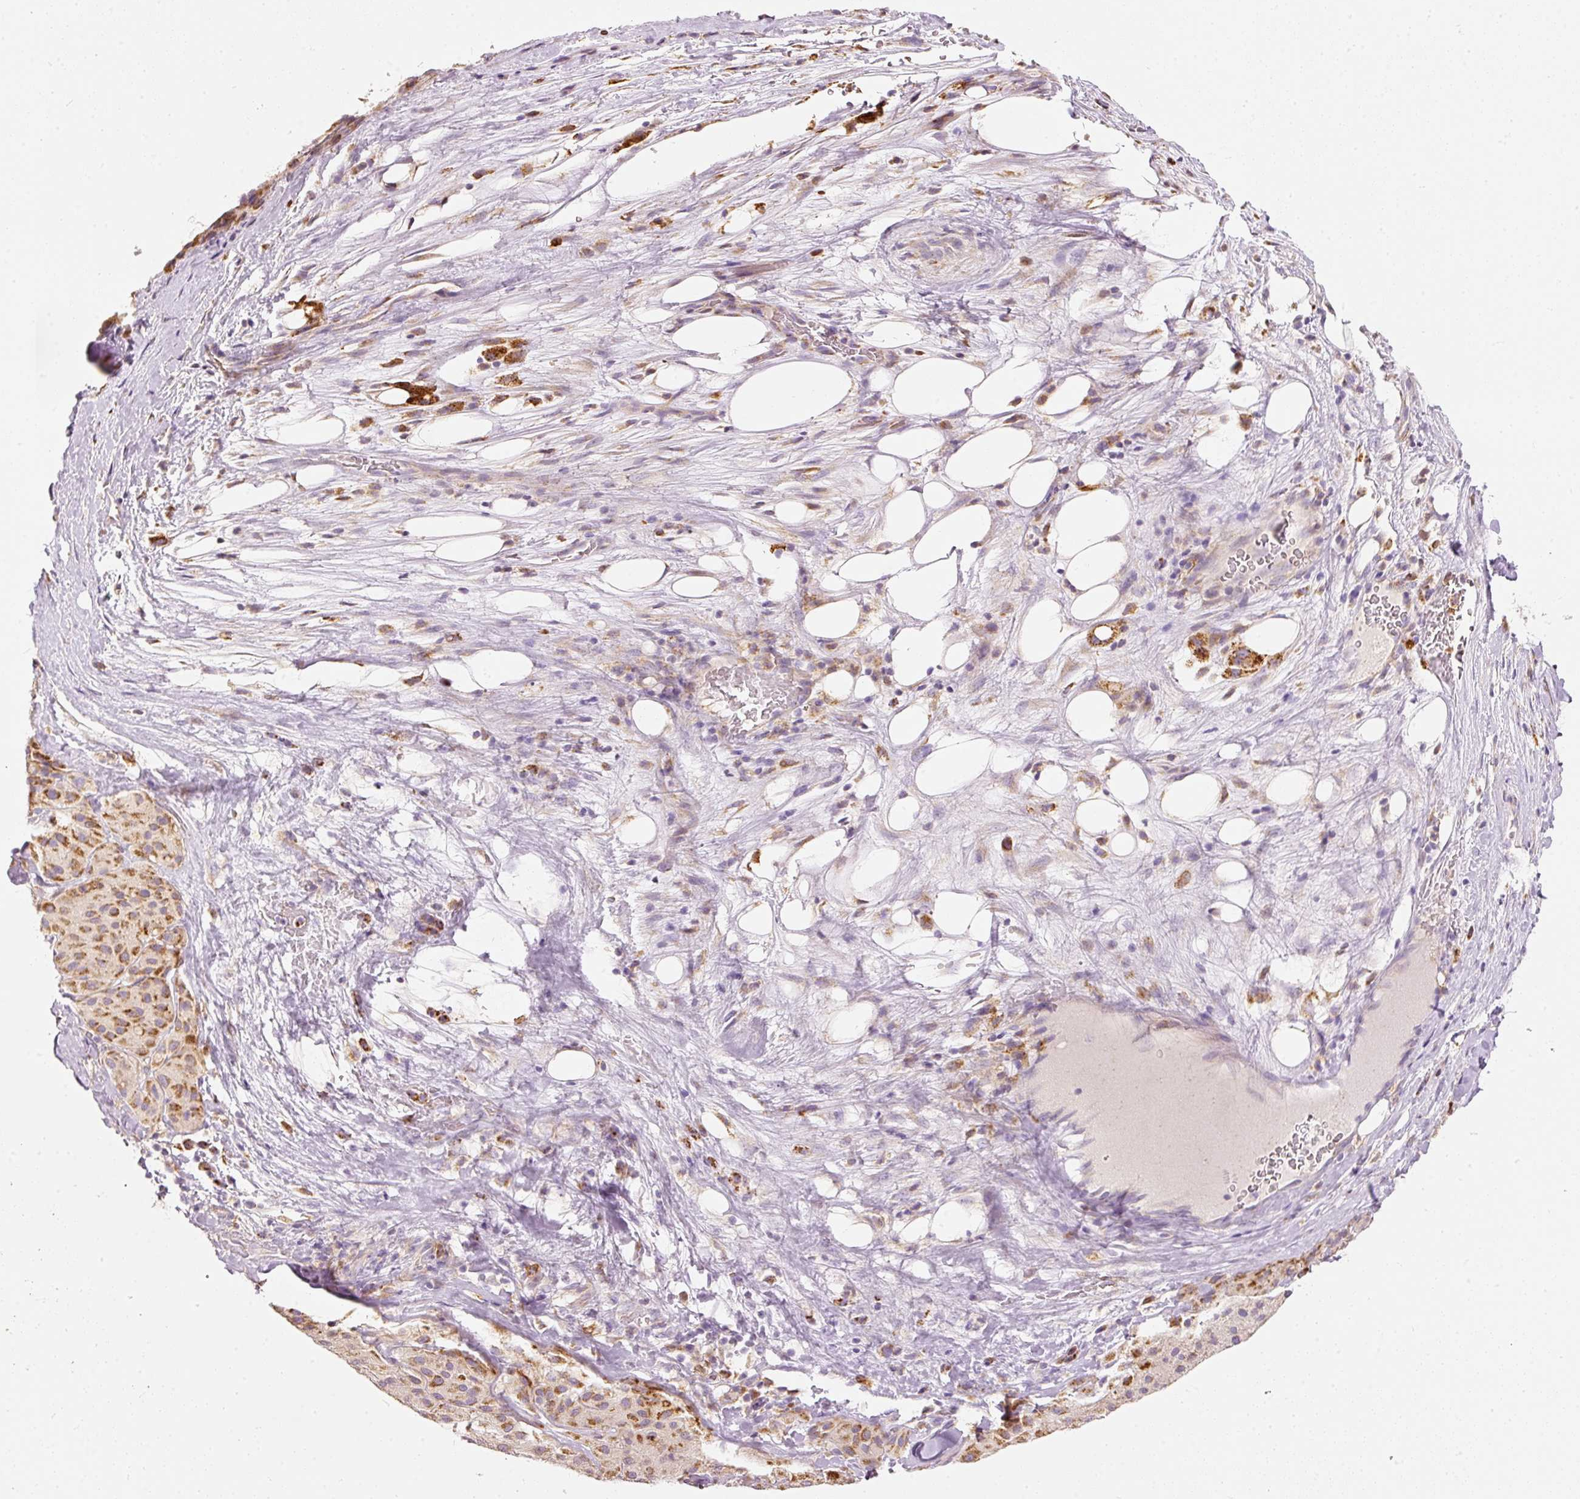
{"staining": {"intensity": "strong", "quantity": ">75%", "location": "cytoplasmic/membranous"}, "tissue": "melanoma", "cell_type": "Tumor cells", "image_type": "cancer", "snomed": [{"axis": "morphology", "description": "Malignant melanoma, Metastatic site"}, {"axis": "topography", "description": "Smooth muscle"}], "caption": "Malignant melanoma (metastatic site) stained with a brown dye exhibits strong cytoplasmic/membranous positive positivity in approximately >75% of tumor cells.", "gene": "MTHFD2", "patient": {"sex": "male", "age": 41}}